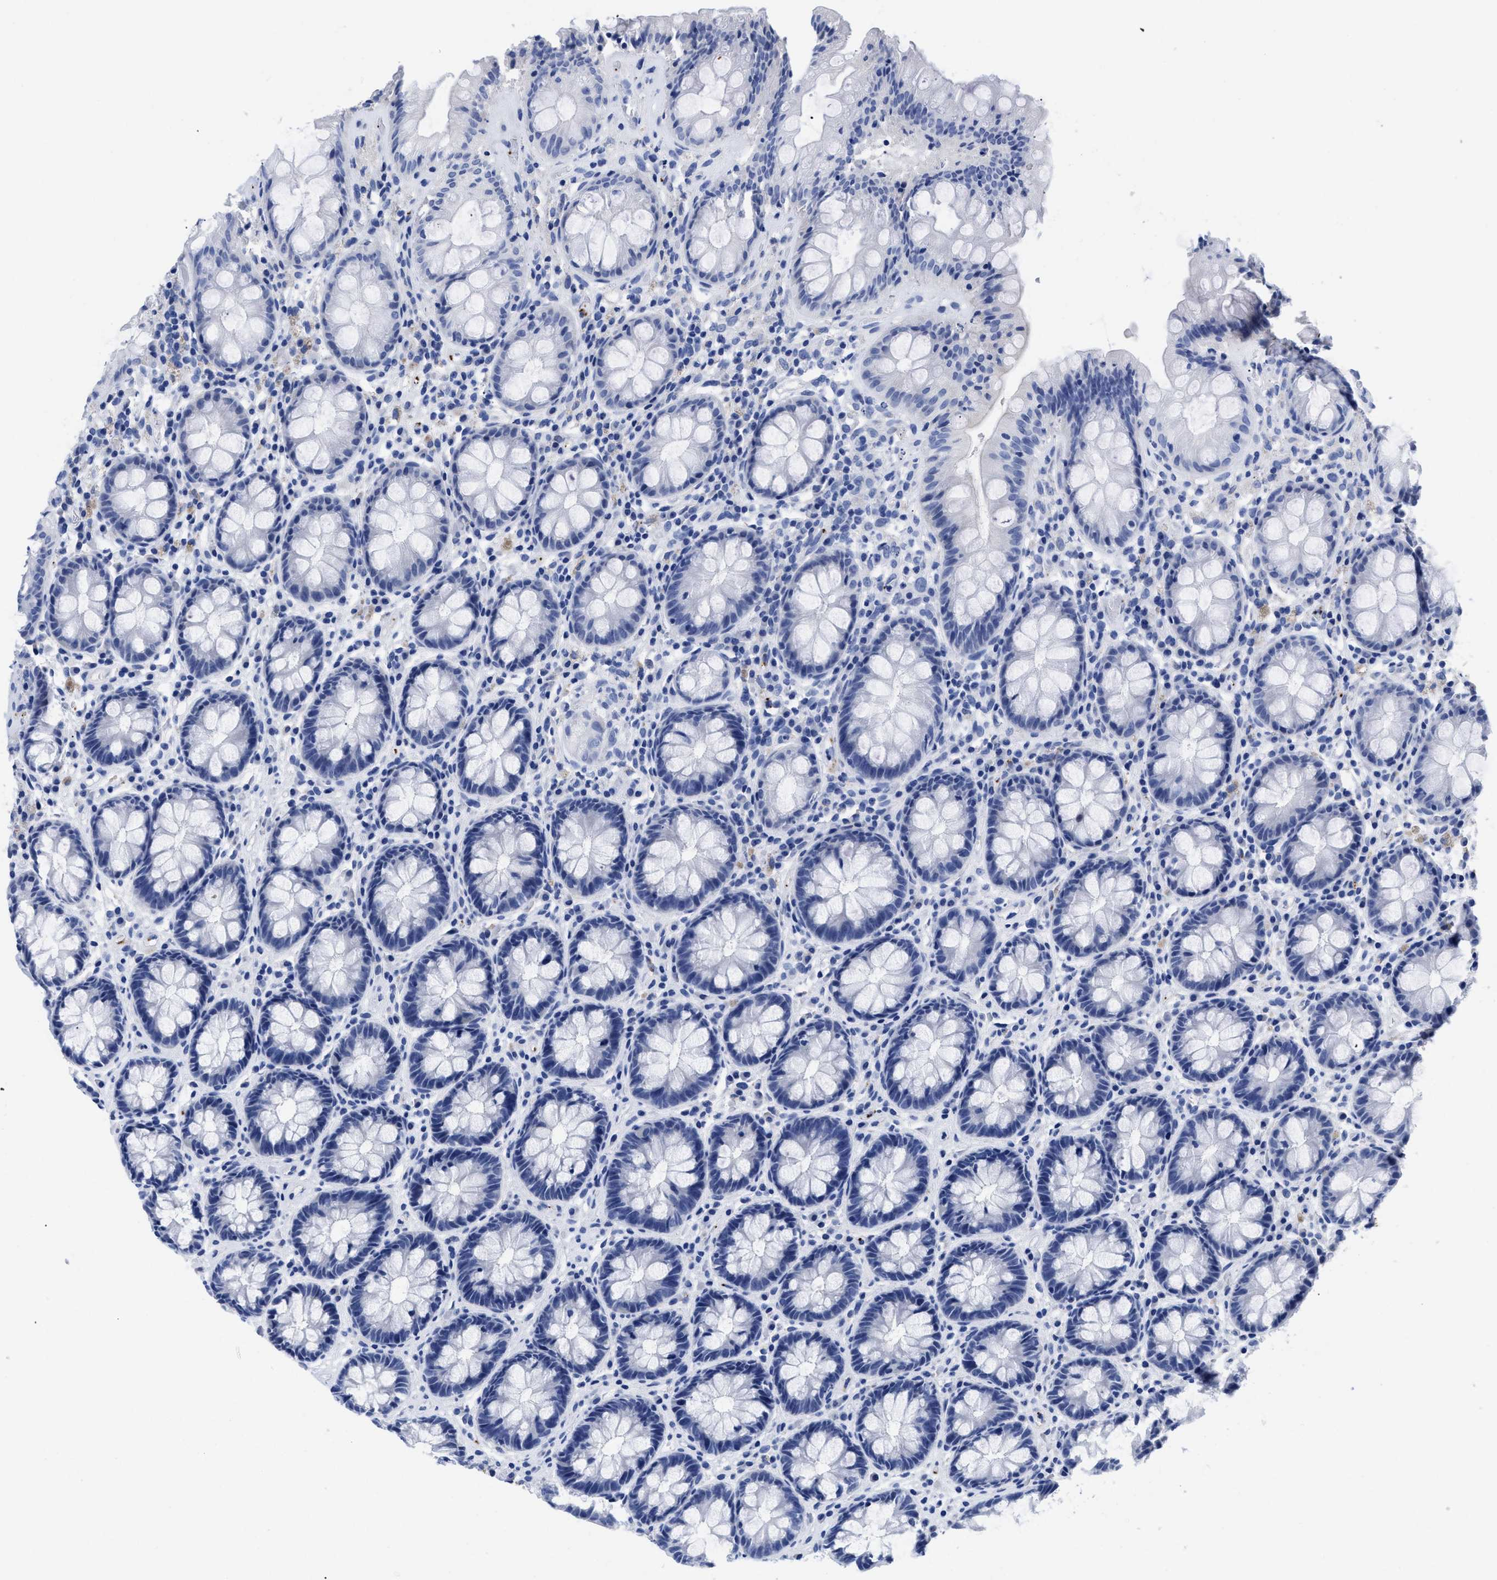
{"staining": {"intensity": "negative", "quantity": "none", "location": "none"}, "tissue": "rectum", "cell_type": "Glandular cells", "image_type": "normal", "snomed": [{"axis": "morphology", "description": "Normal tissue, NOS"}, {"axis": "topography", "description": "Rectum"}], "caption": "This photomicrograph is of unremarkable rectum stained with IHC to label a protein in brown with the nuclei are counter-stained blue. There is no staining in glandular cells.", "gene": "TREML1", "patient": {"sex": "male", "age": 64}}